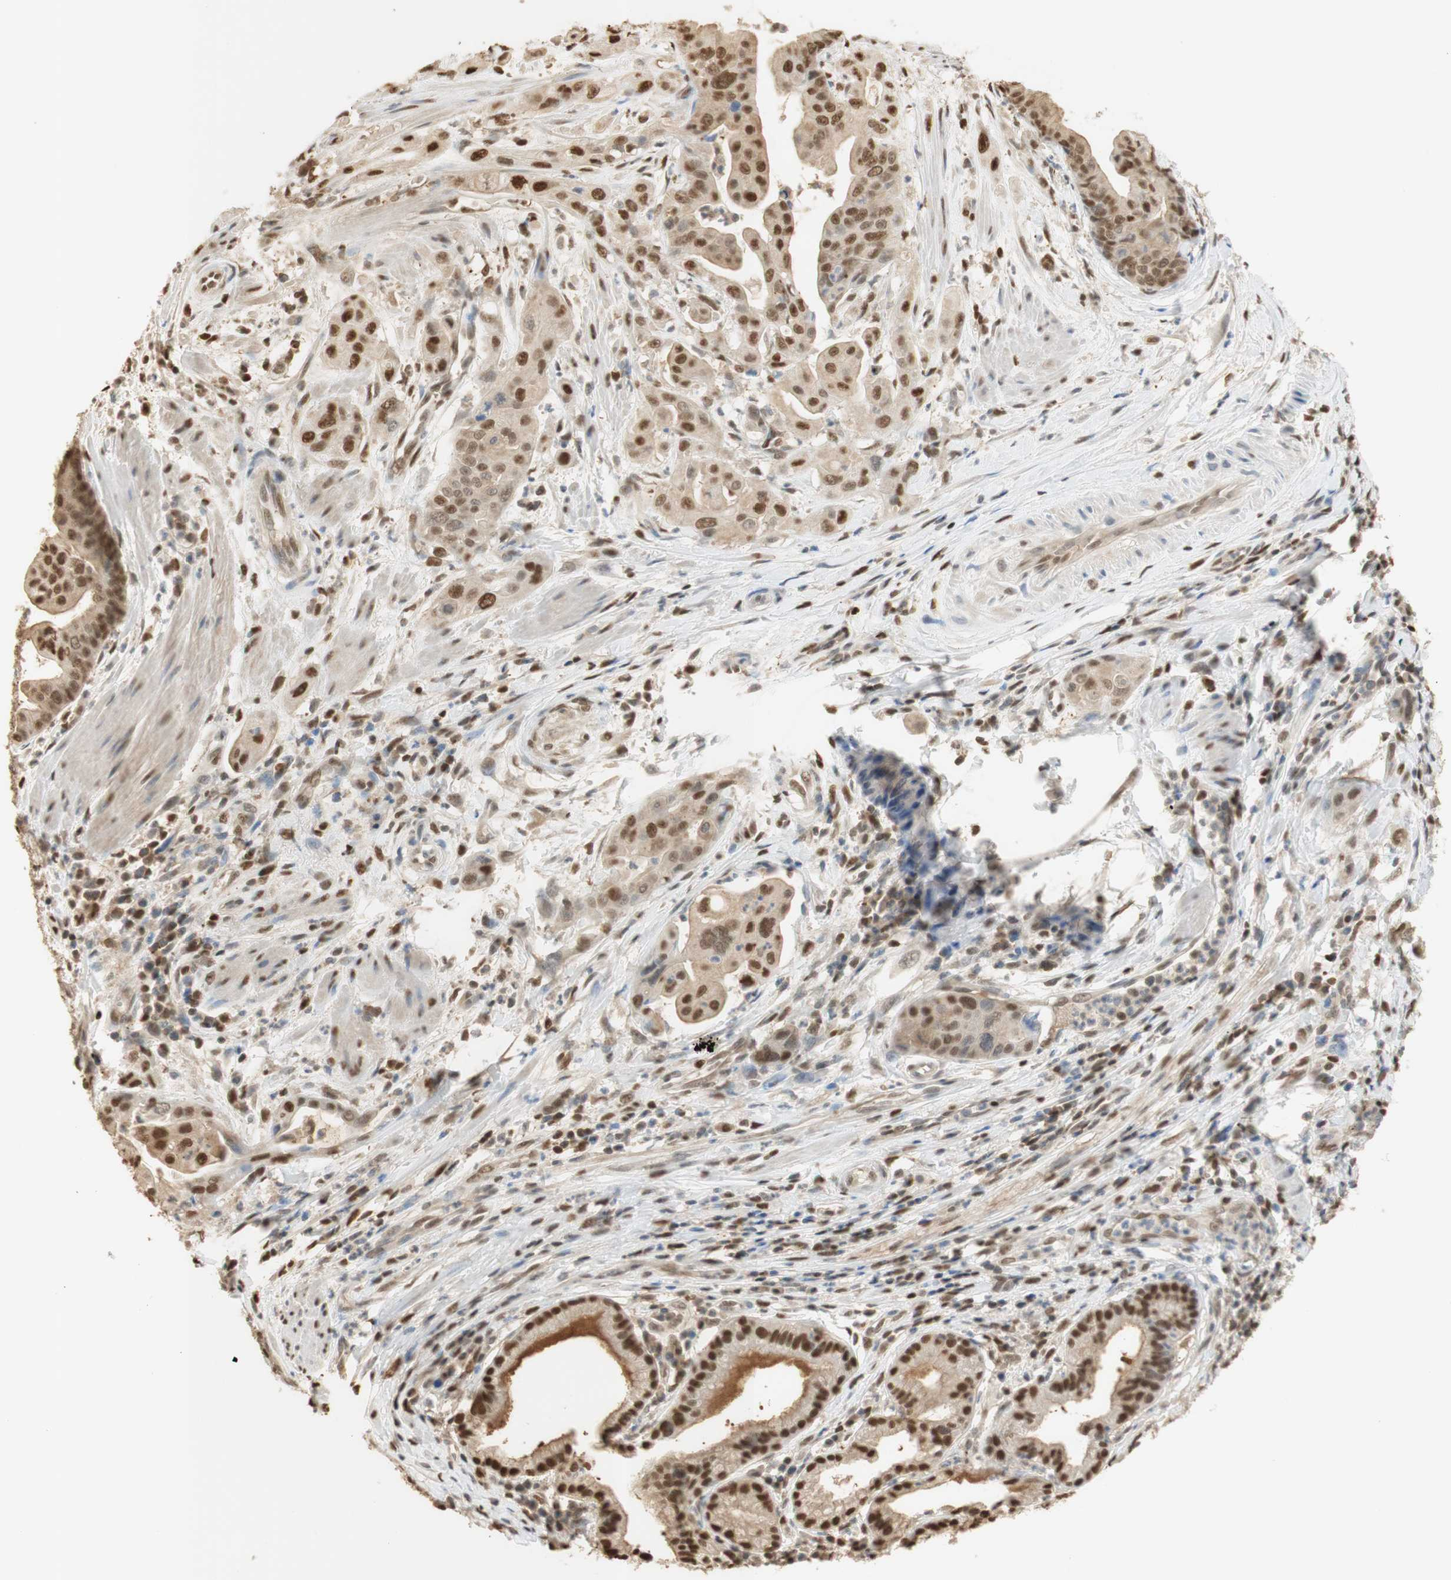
{"staining": {"intensity": "moderate", "quantity": ">75%", "location": "cytoplasmic/membranous,nuclear"}, "tissue": "pancreatic cancer", "cell_type": "Tumor cells", "image_type": "cancer", "snomed": [{"axis": "morphology", "description": "Adenocarcinoma, NOS"}, {"axis": "topography", "description": "Pancreas"}], "caption": "Protein expression analysis of human pancreatic cancer (adenocarcinoma) reveals moderate cytoplasmic/membranous and nuclear positivity in about >75% of tumor cells.", "gene": "NAP1L4", "patient": {"sex": "female", "age": 75}}